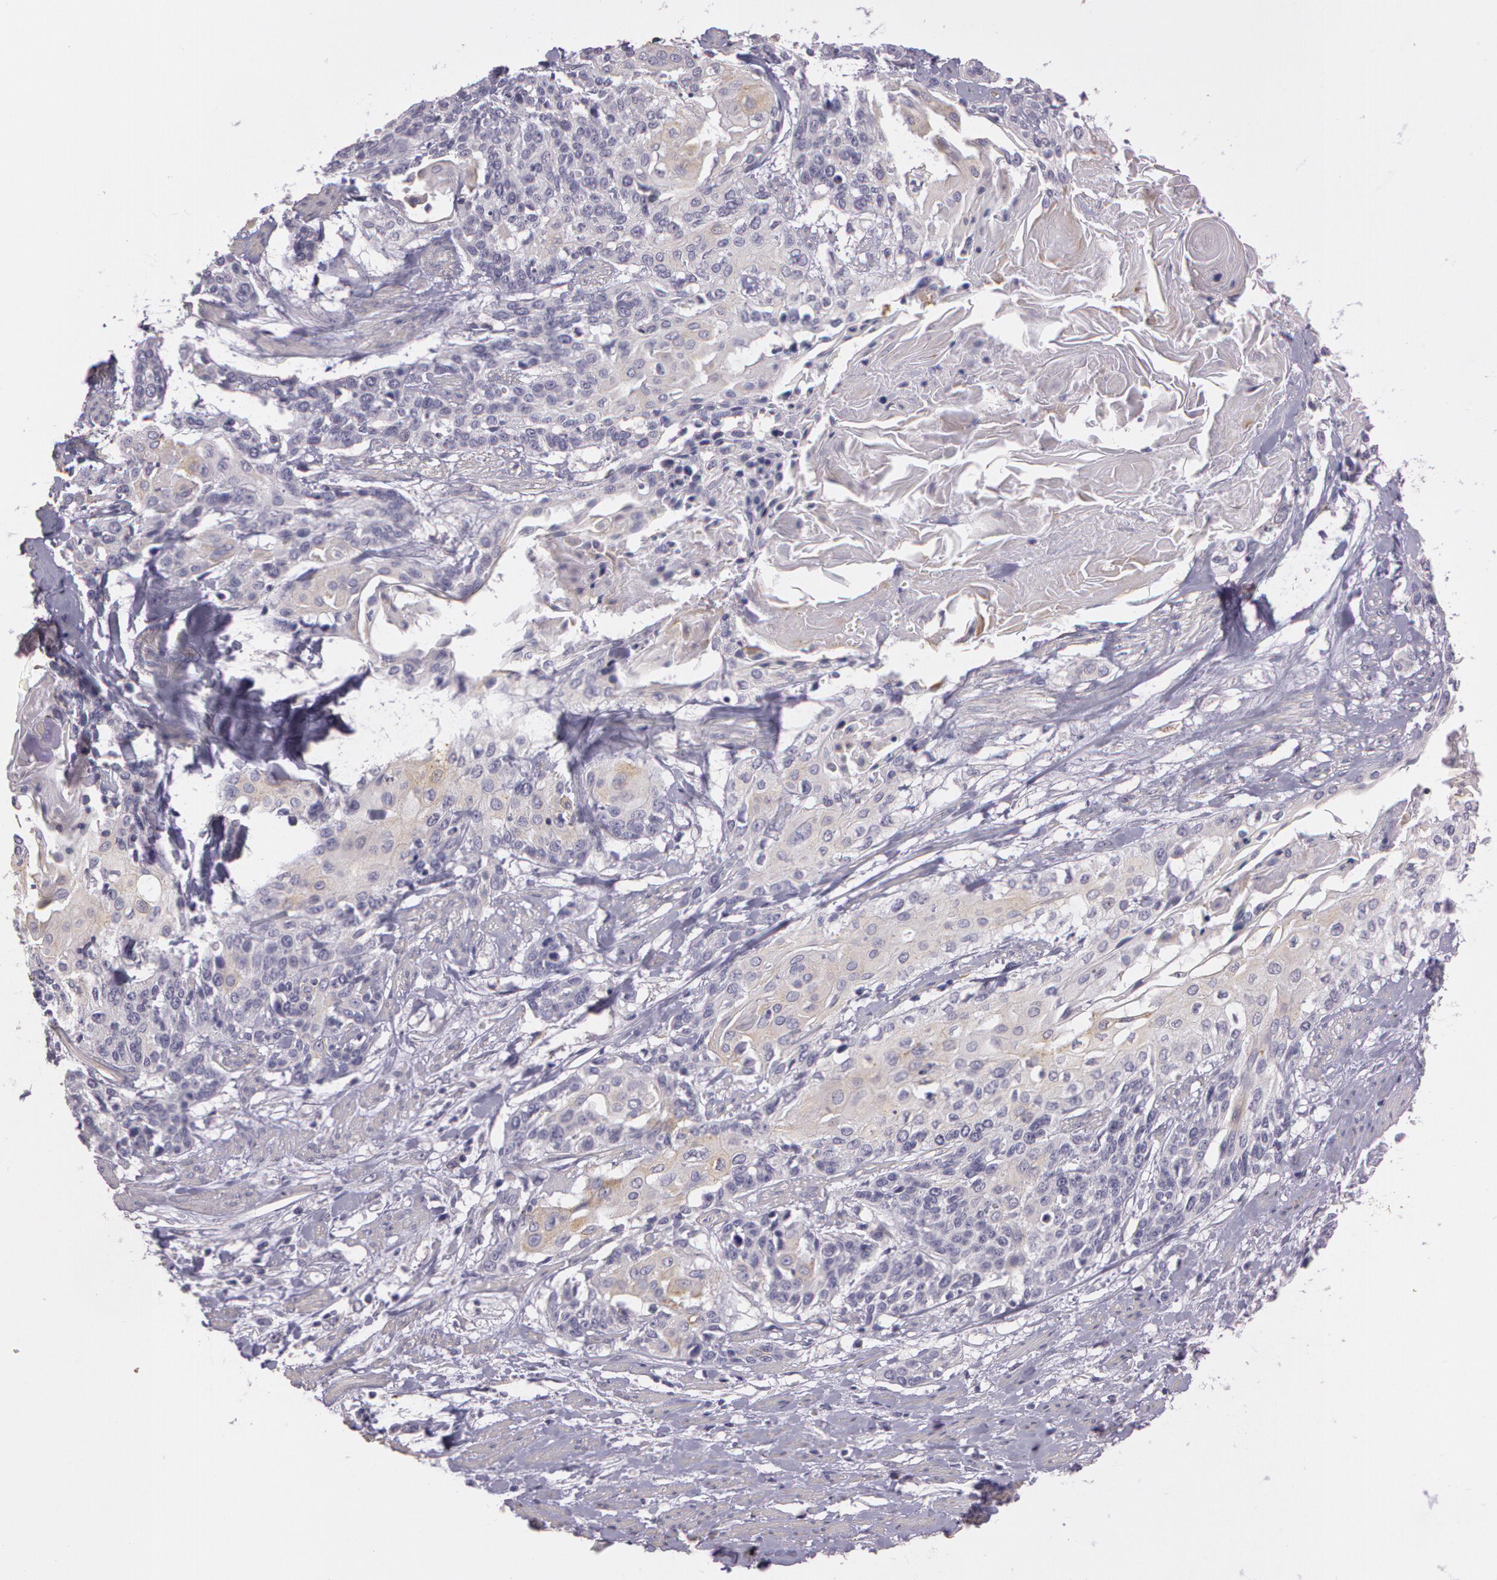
{"staining": {"intensity": "negative", "quantity": "none", "location": "none"}, "tissue": "cervical cancer", "cell_type": "Tumor cells", "image_type": "cancer", "snomed": [{"axis": "morphology", "description": "Squamous cell carcinoma, NOS"}, {"axis": "topography", "description": "Cervix"}], "caption": "Cervical cancer was stained to show a protein in brown. There is no significant staining in tumor cells.", "gene": "G2E3", "patient": {"sex": "female", "age": 57}}